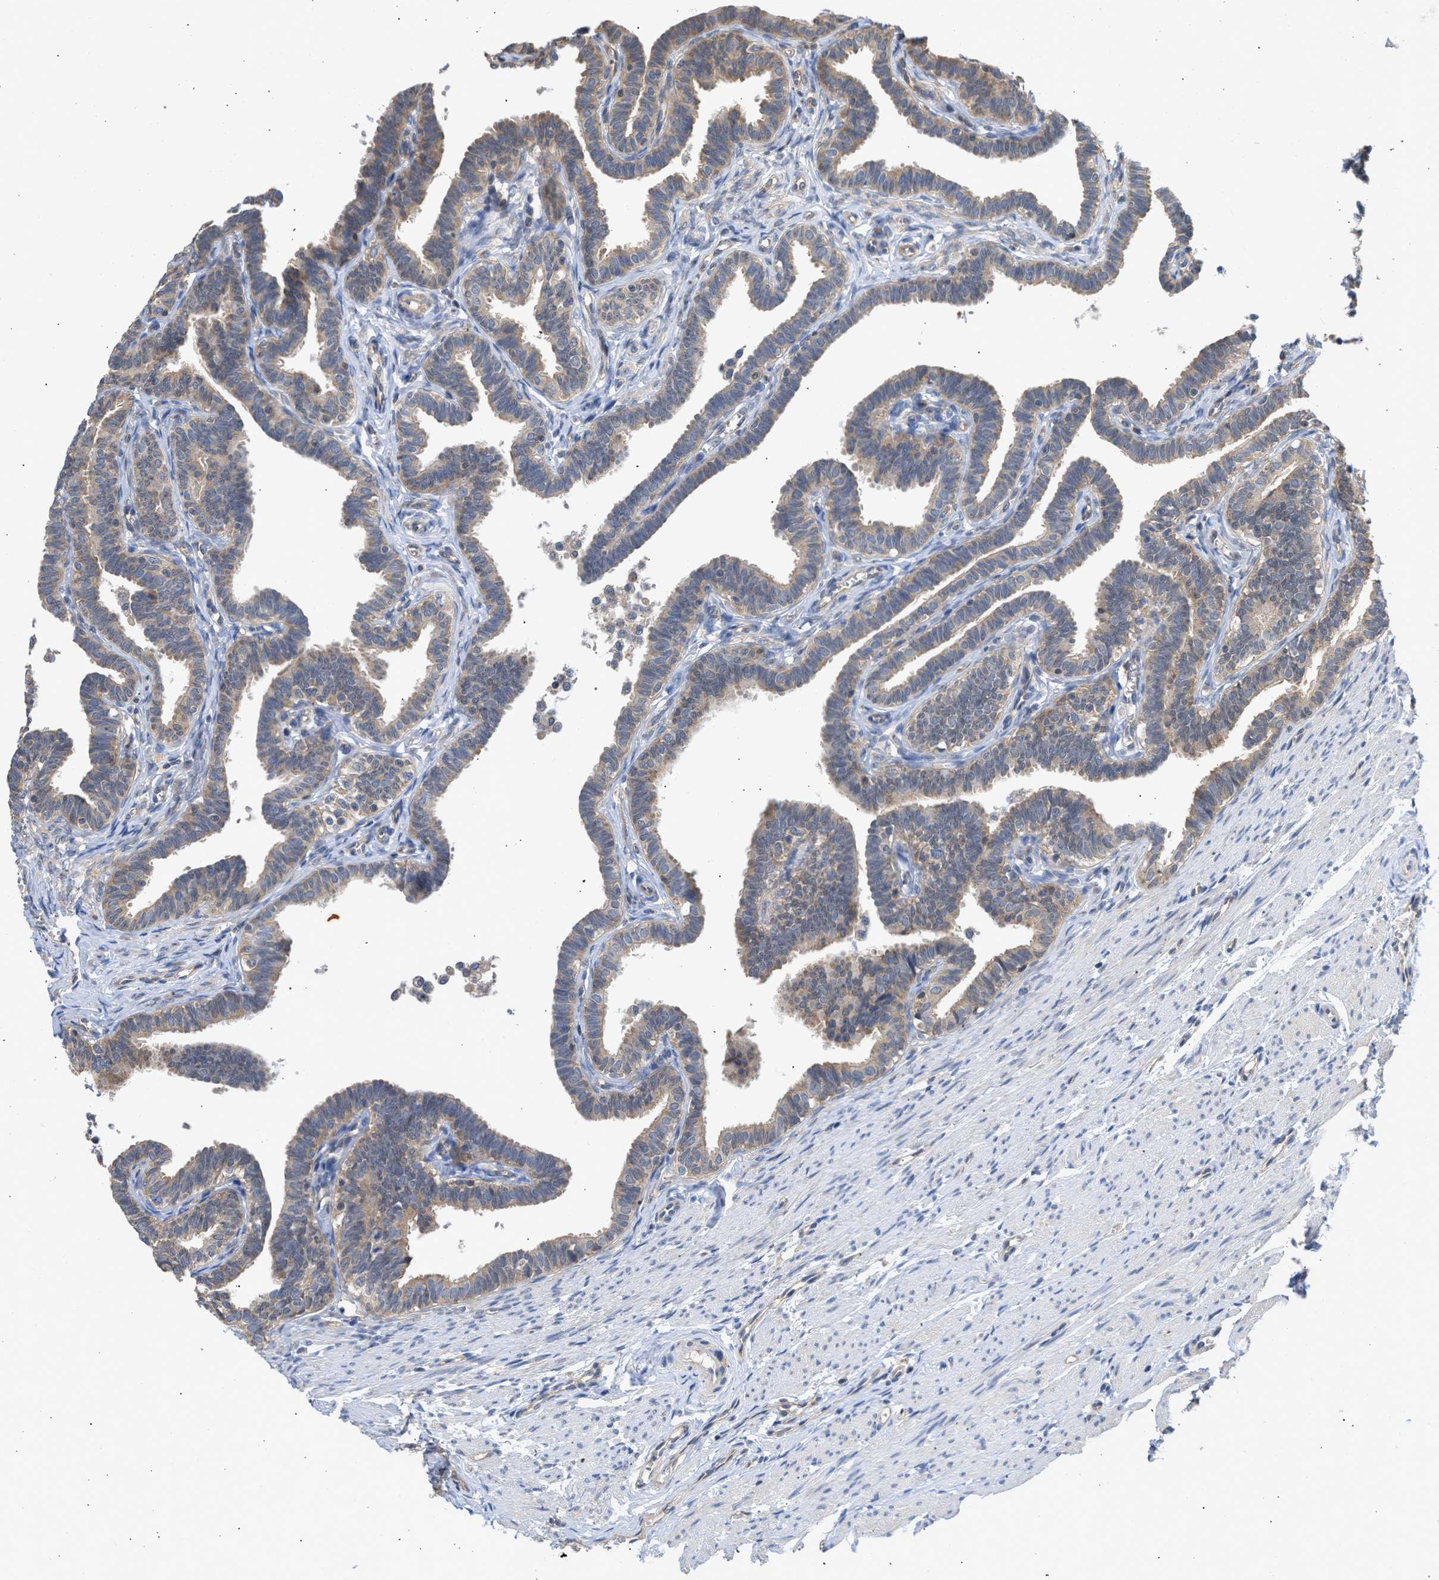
{"staining": {"intensity": "moderate", "quantity": "25%-75%", "location": "cytoplasmic/membranous"}, "tissue": "fallopian tube", "cell_type": "Glandular cells", "image_type": "normal", "snomed": [{"axis": "morphology", "description": "Normal tissue, NOS"}, {"axis": "topography", "description": "Fallopian tube"}, {"axis": "topography", "description": "Ovary"}], "caption": "Unremarkable fallopian tube was stained to show a protein in brown. There is medium levels of moderate cytoplasmic/membranous positivity in approximately 25%-75% of glandular cells.", "gene": "MAP2K3", "patient": {"sex": "female", "age": 23}}